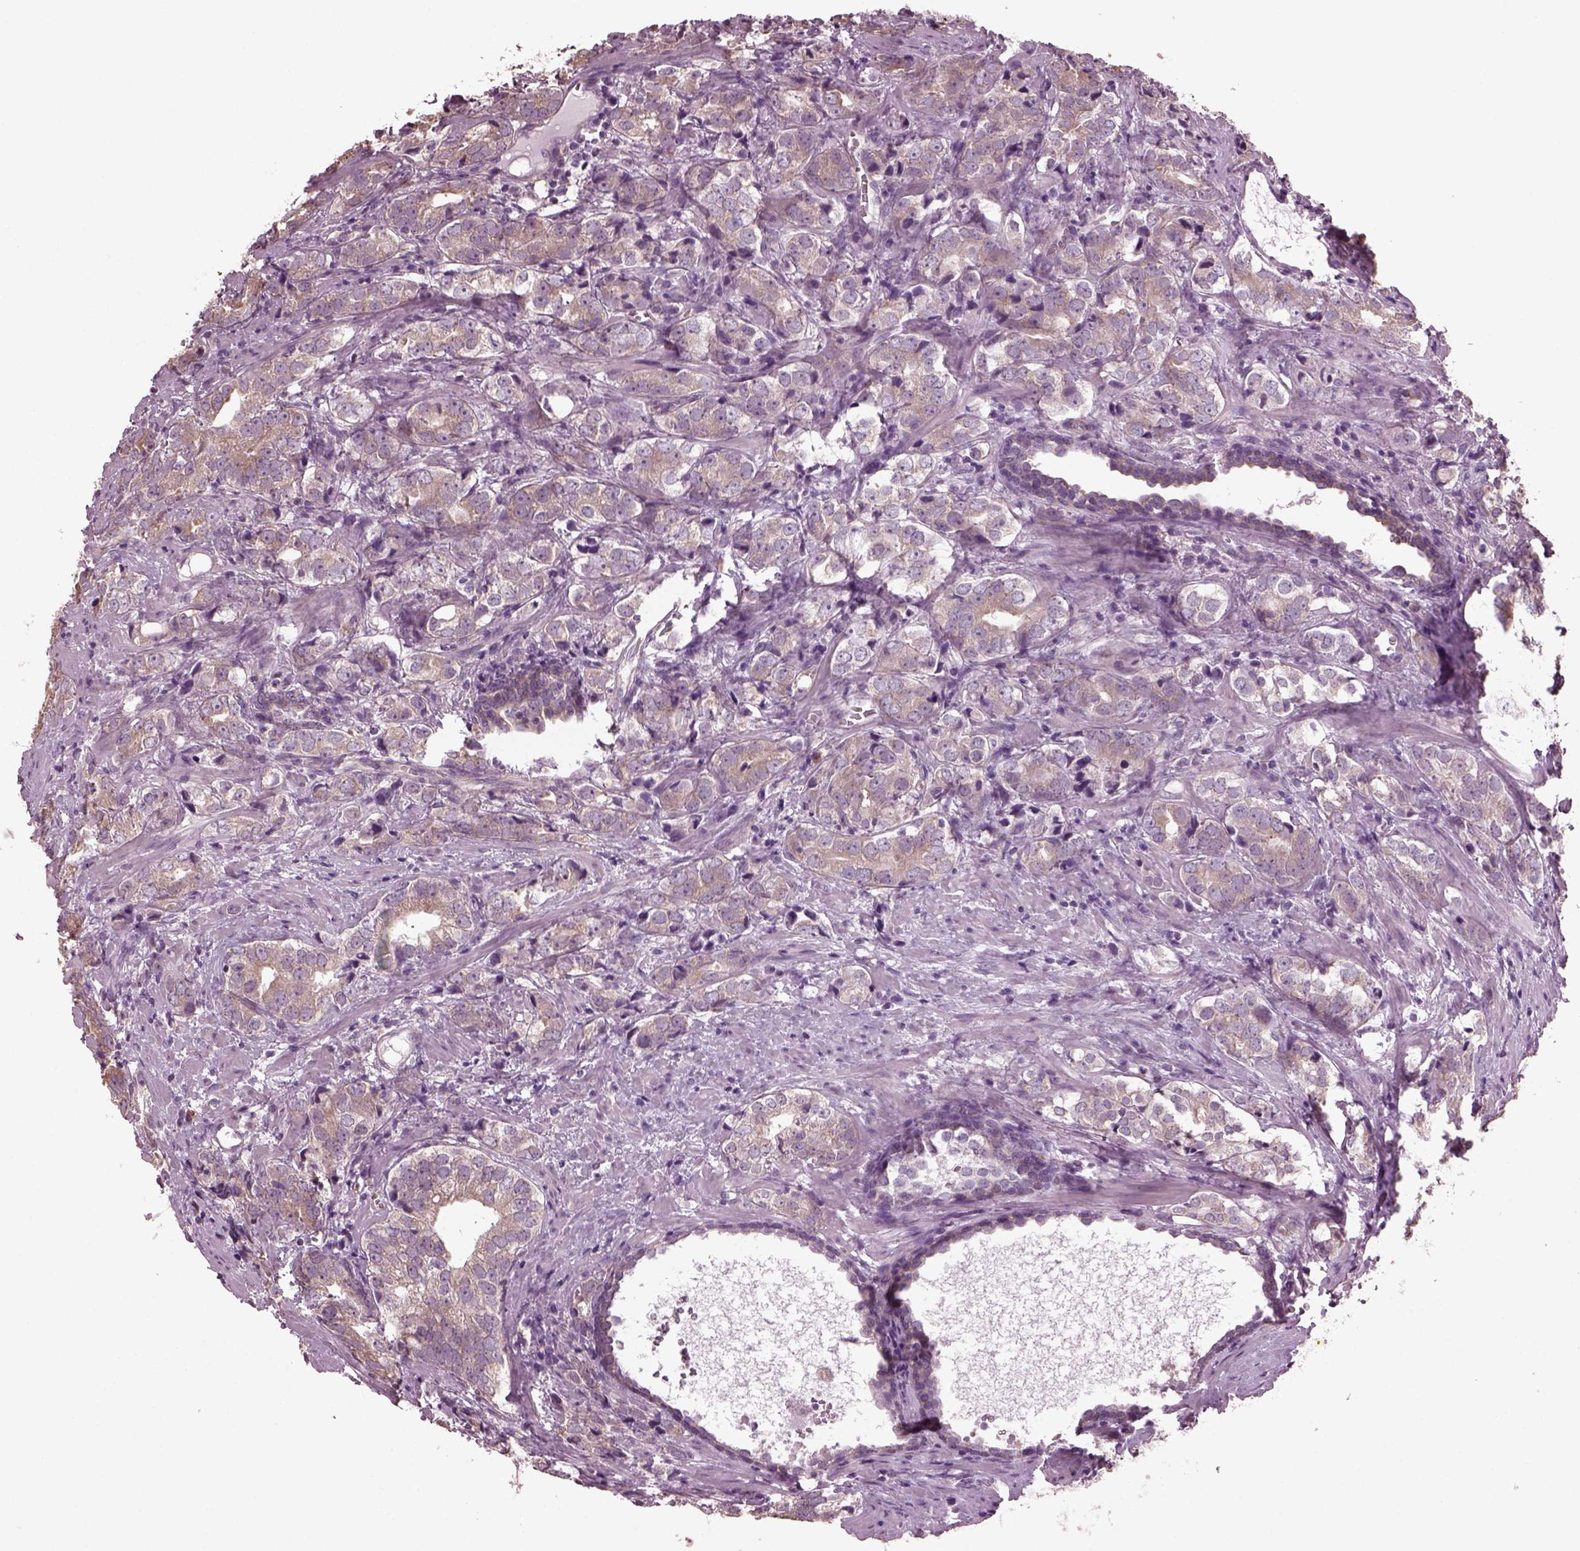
{"staining": {"intensity": "weak", "quantity": ">75%", "location": "cytoplasmic/membranous"}, "tissue": "prostate cancer", "cell_type": "Tumor cells", "image_type": "cancer", "snomed": [{"axis": "morphology", "description": "Adenocarcinoma, NOS"}, {"axis": "topography", "description": "Prostate and seminal vesicle, NOS"}], "caption": "Immunohistochemical staining of prostate adenocarcinoma demonstrates low levels of weak cytoplasmic/membranous positivity in about >75% of tumor cells.", "gene": "CABP5", "patient": {"sex": "male", "age": 63}}